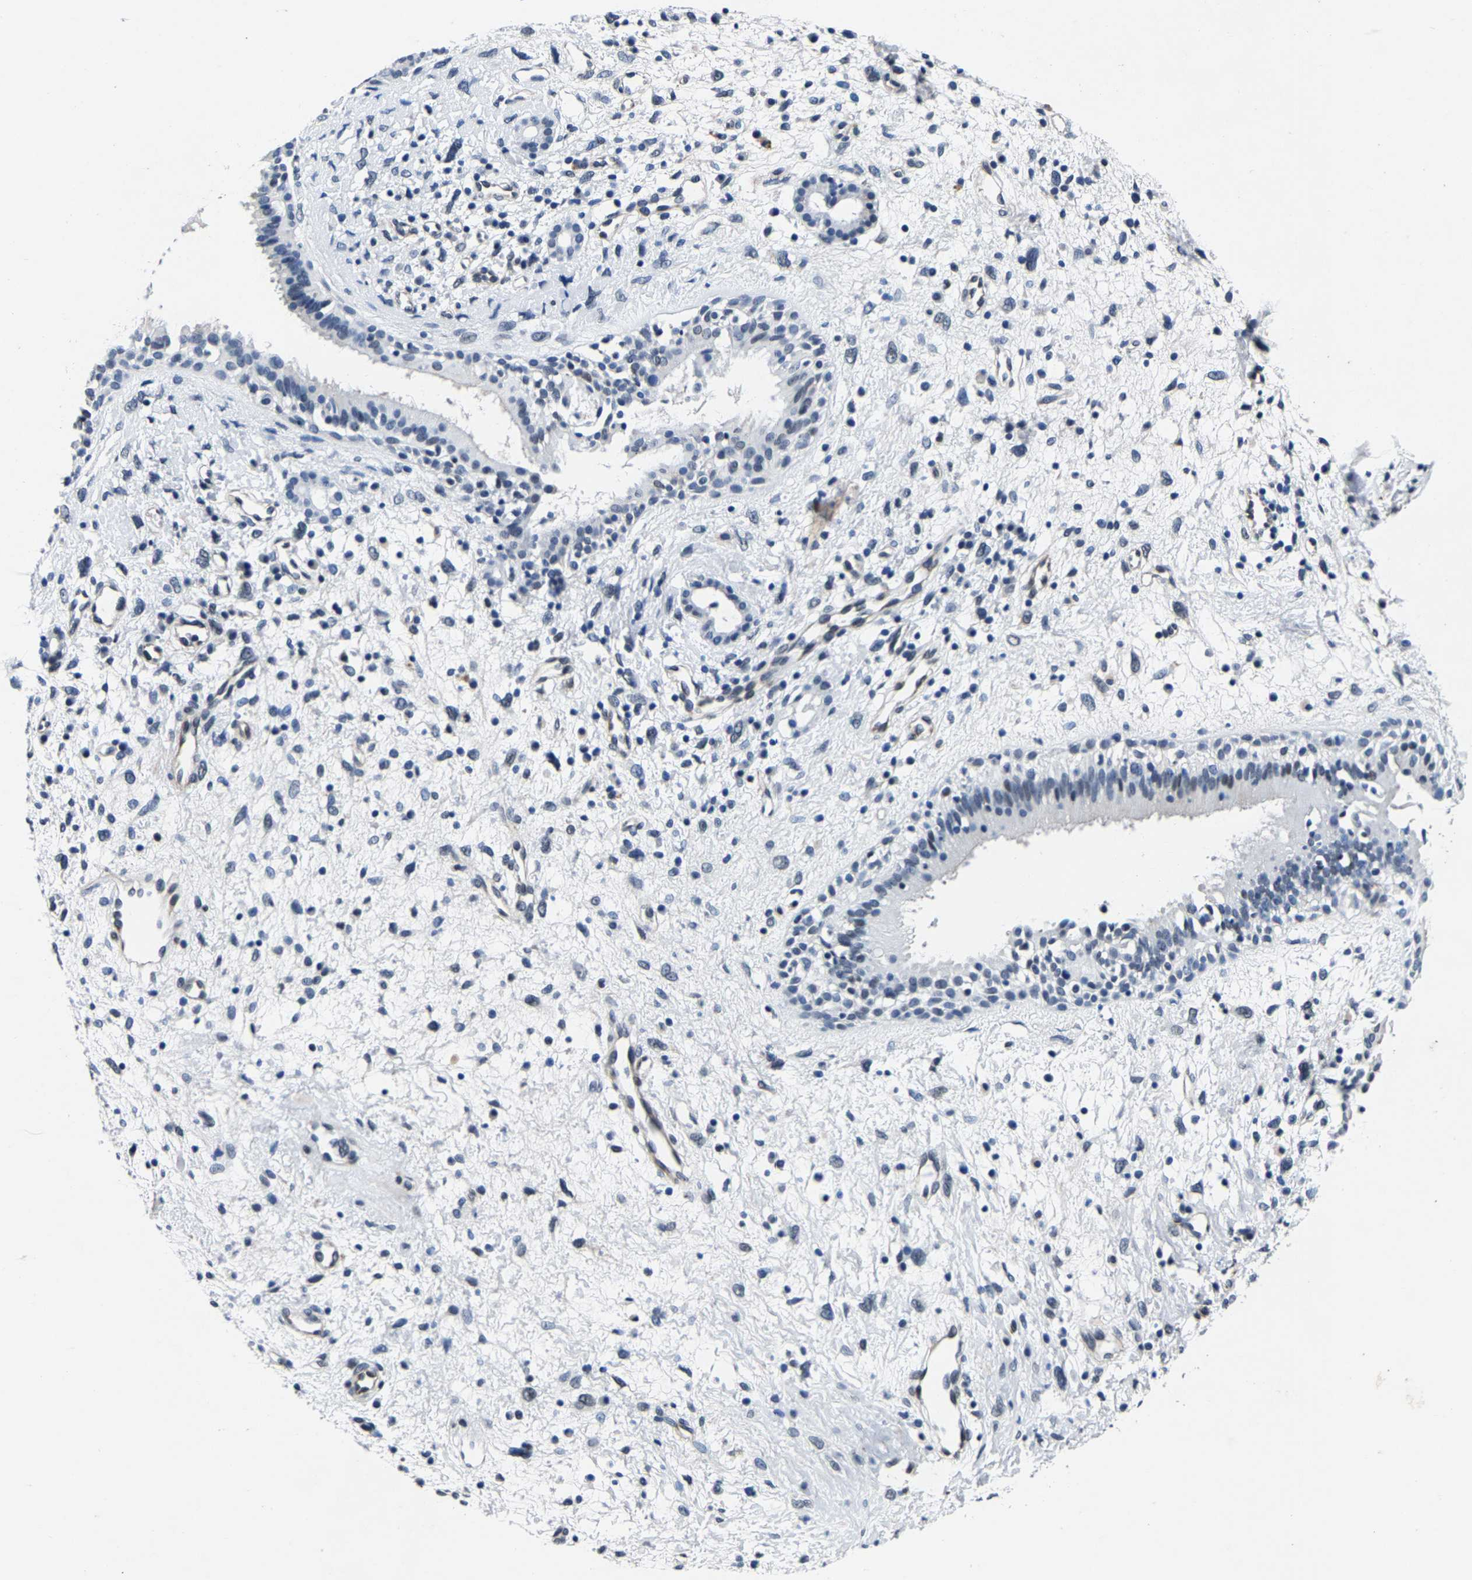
{"staining": {"intensity": "moderate", "quantity": "25%-75%", "location": "nuclear"}, "tissue": "nasopharynx", "cell_type": "Respiratory epithelial cells", "image_type": "normal", "snomed": [{"axis": "morphology", "description": "Normal tissue, NOS"}, {"axis": "topography", "description": "Nasopharynx"}], "caption": "DAB (3,3'-diaminobenzidine) immunohistochemical staining of normal human nasopharynx shows moderate nuclear protein staining in about 25%-75% of respiratory epithelial cells.", "gene": "UBN2", "patient": {"sex": "male", "age": 22}}